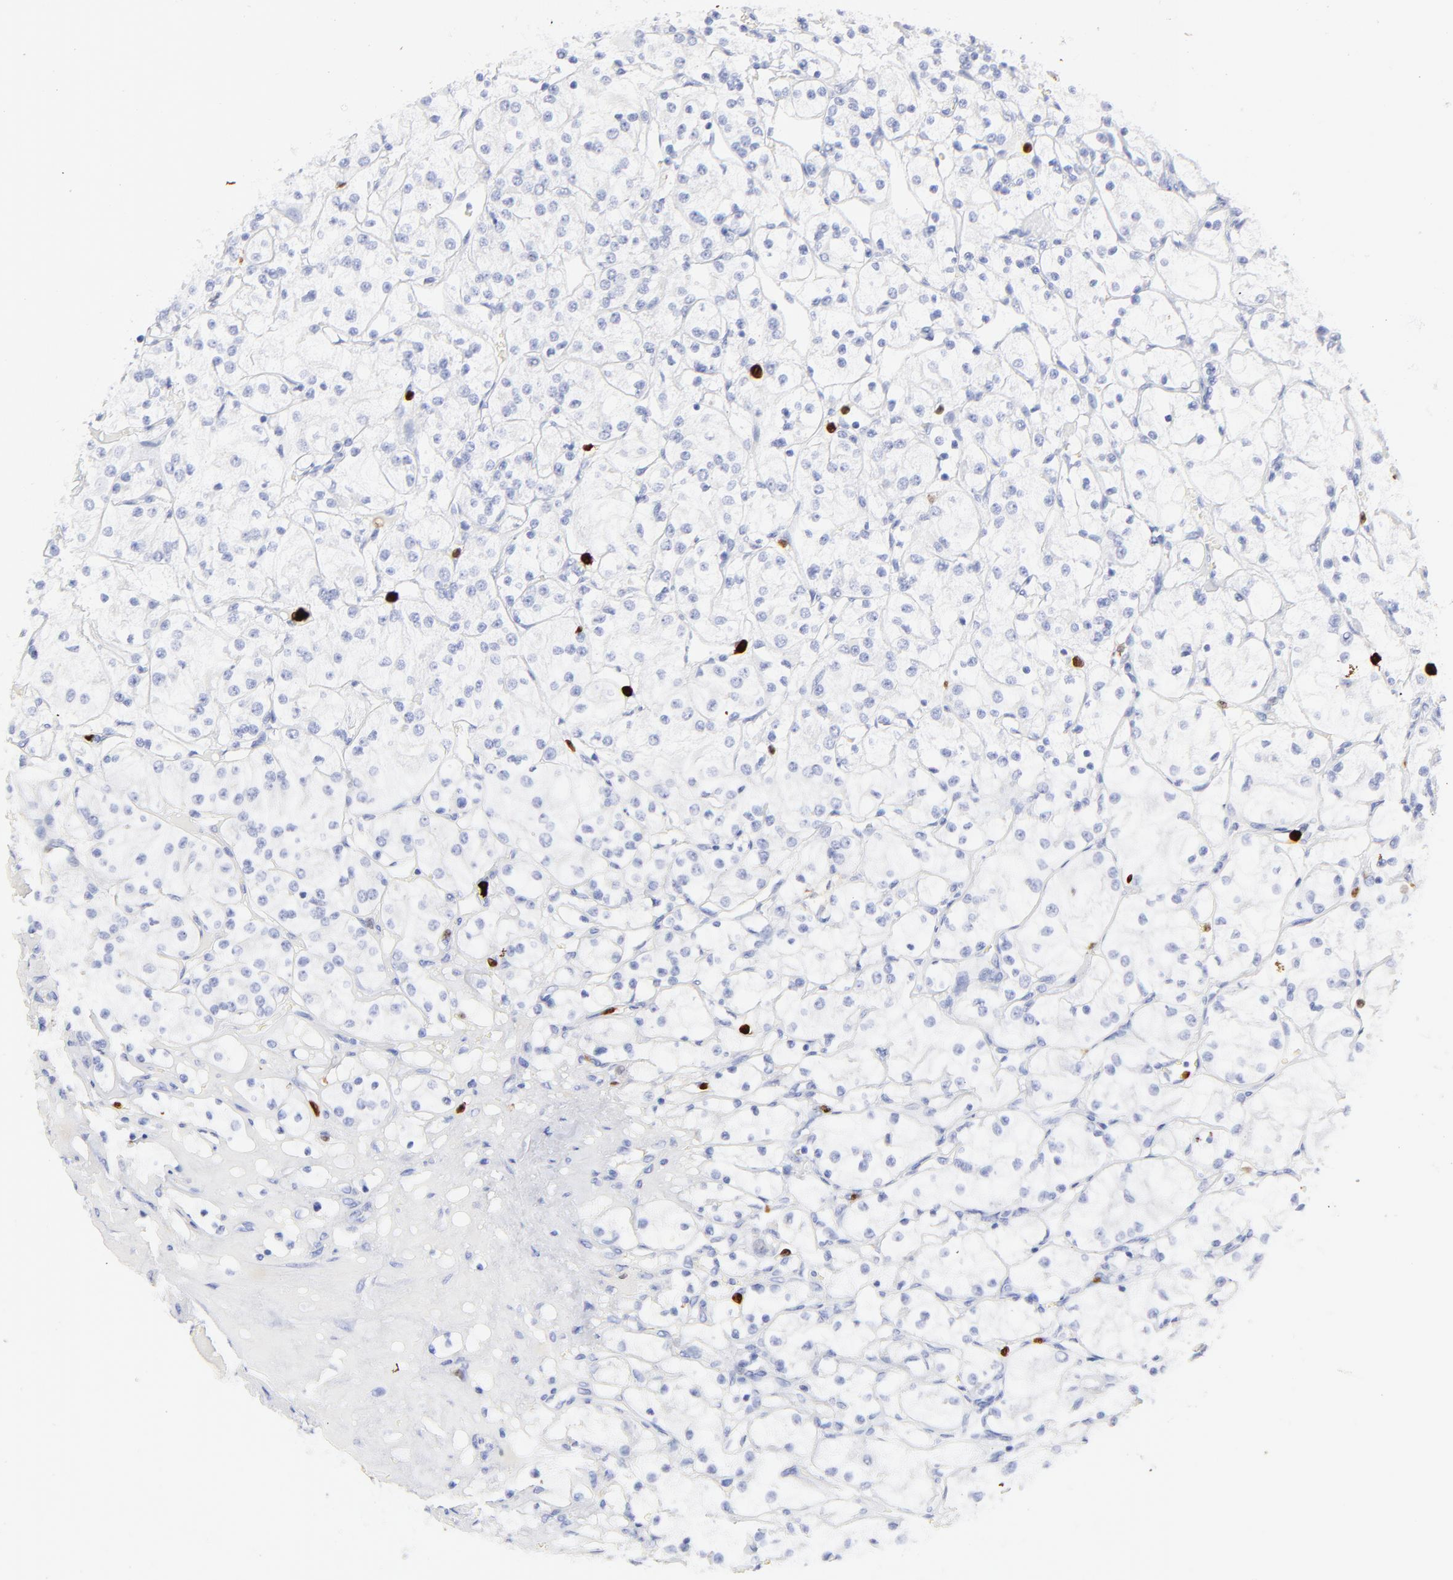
{"staining": {"intensity": "negative", "quantity": "none", "location": "none"}, "tissue": "renal cancer", "cell_type": "Tumor cells", "image_type": "cancer", "snomed": [{"axis": "morphology", "description": "Adenocarcinoma, NOS"}, {"axis": "topography", "description": "Kidney"}], "caption": "Renal cancer was stained to show a protein in brown. There is no significant positivity in tumor cells.", "gene": "S100A12", "patient": {"sex": "male", "age": 61}}